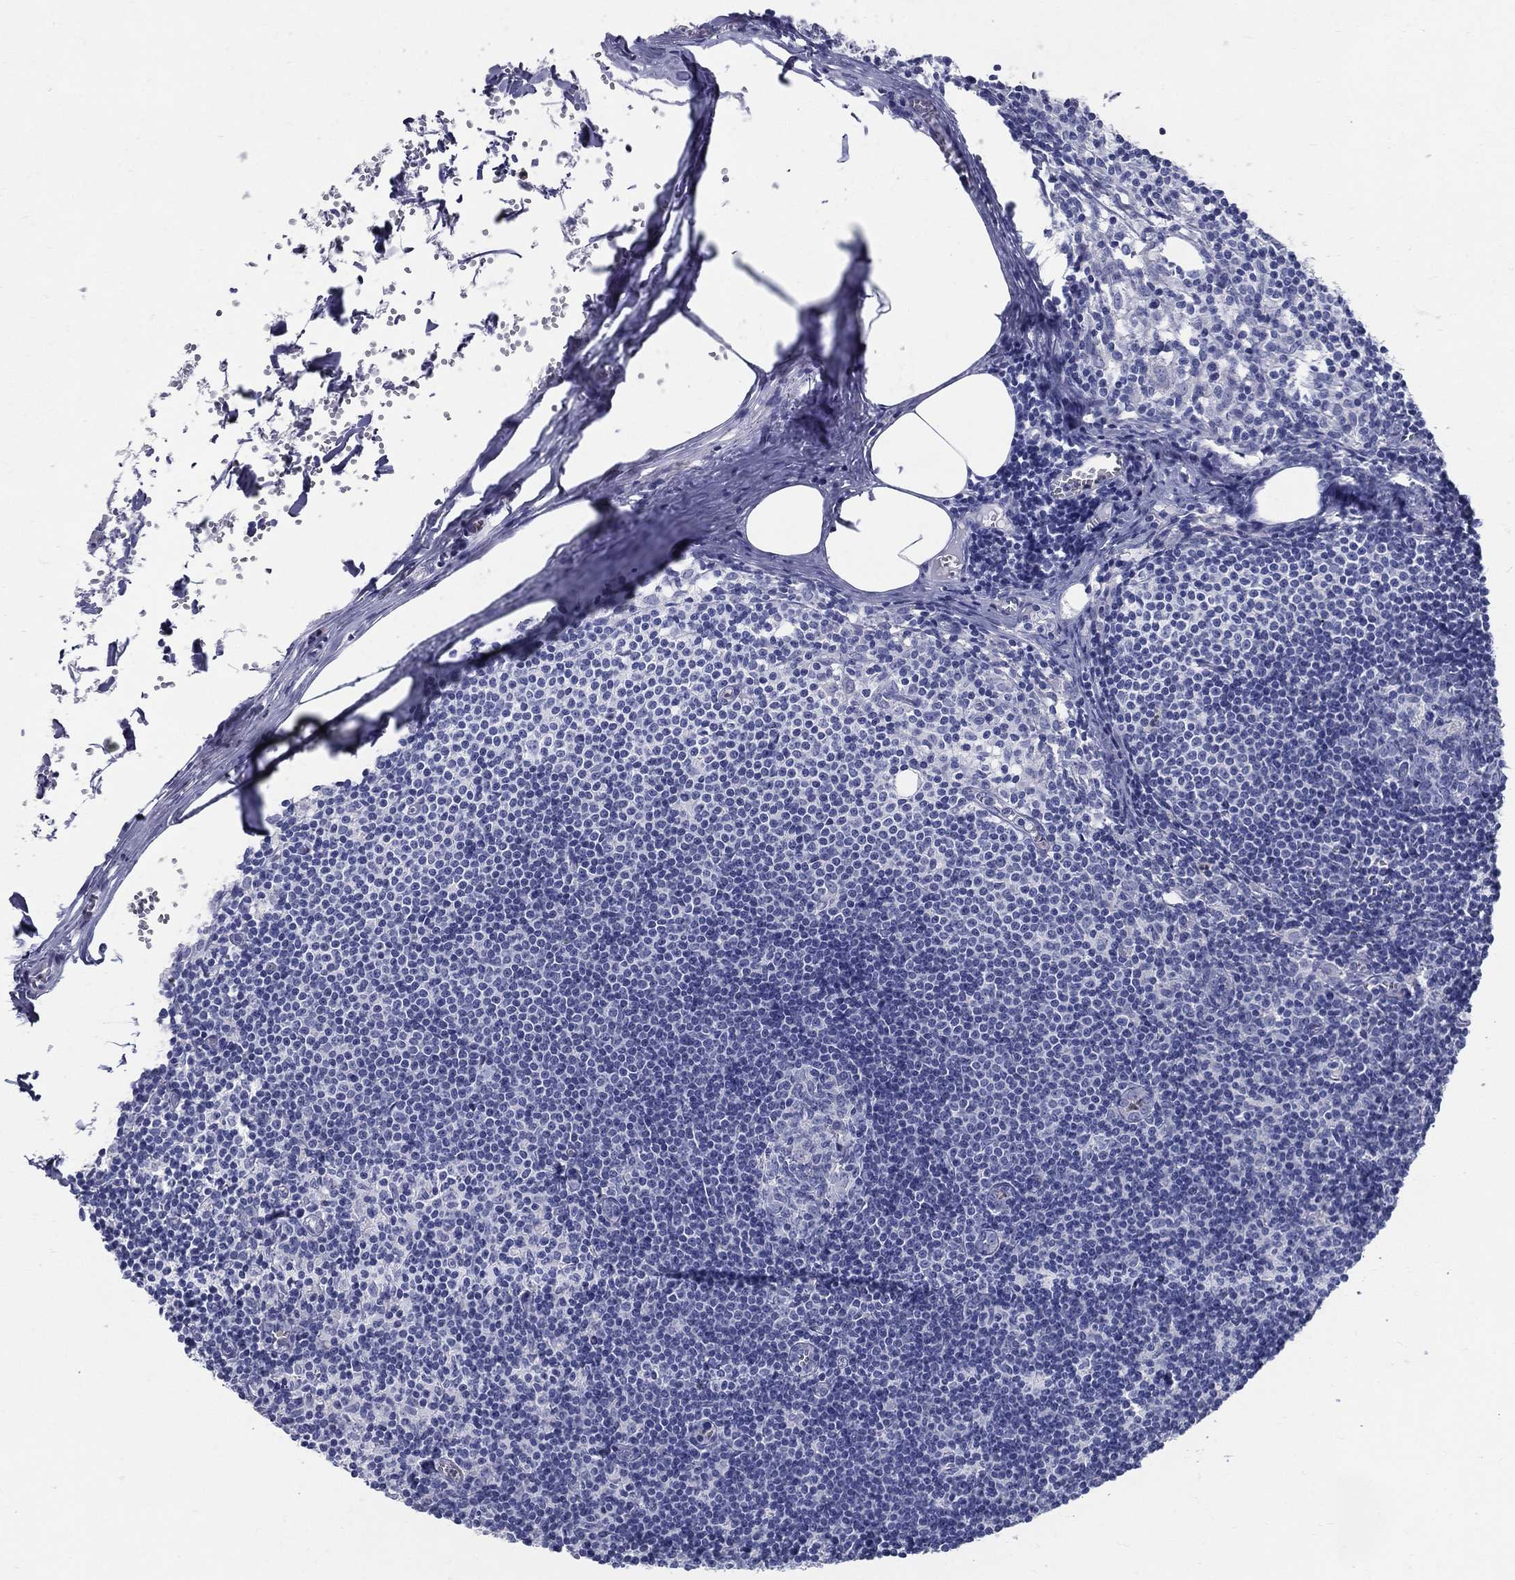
{"staining": {"intensity": "negative", "quantity": "none", "location": "none"}, "tissue": "lymph node", "cell_type": "Germinal center cells", "image_type": "normal", "snomed": [{"axis": "morphology", "description": "Normal tissue, NOS"}, {"axis": "topography", "description": "Lymph node"}], "caption": "Immunohistochemistry of benign human lymph node reveals no staining in germinal center cells.", "gene": "DEFB121", "patient": {"sex": "male", "age": 59}}